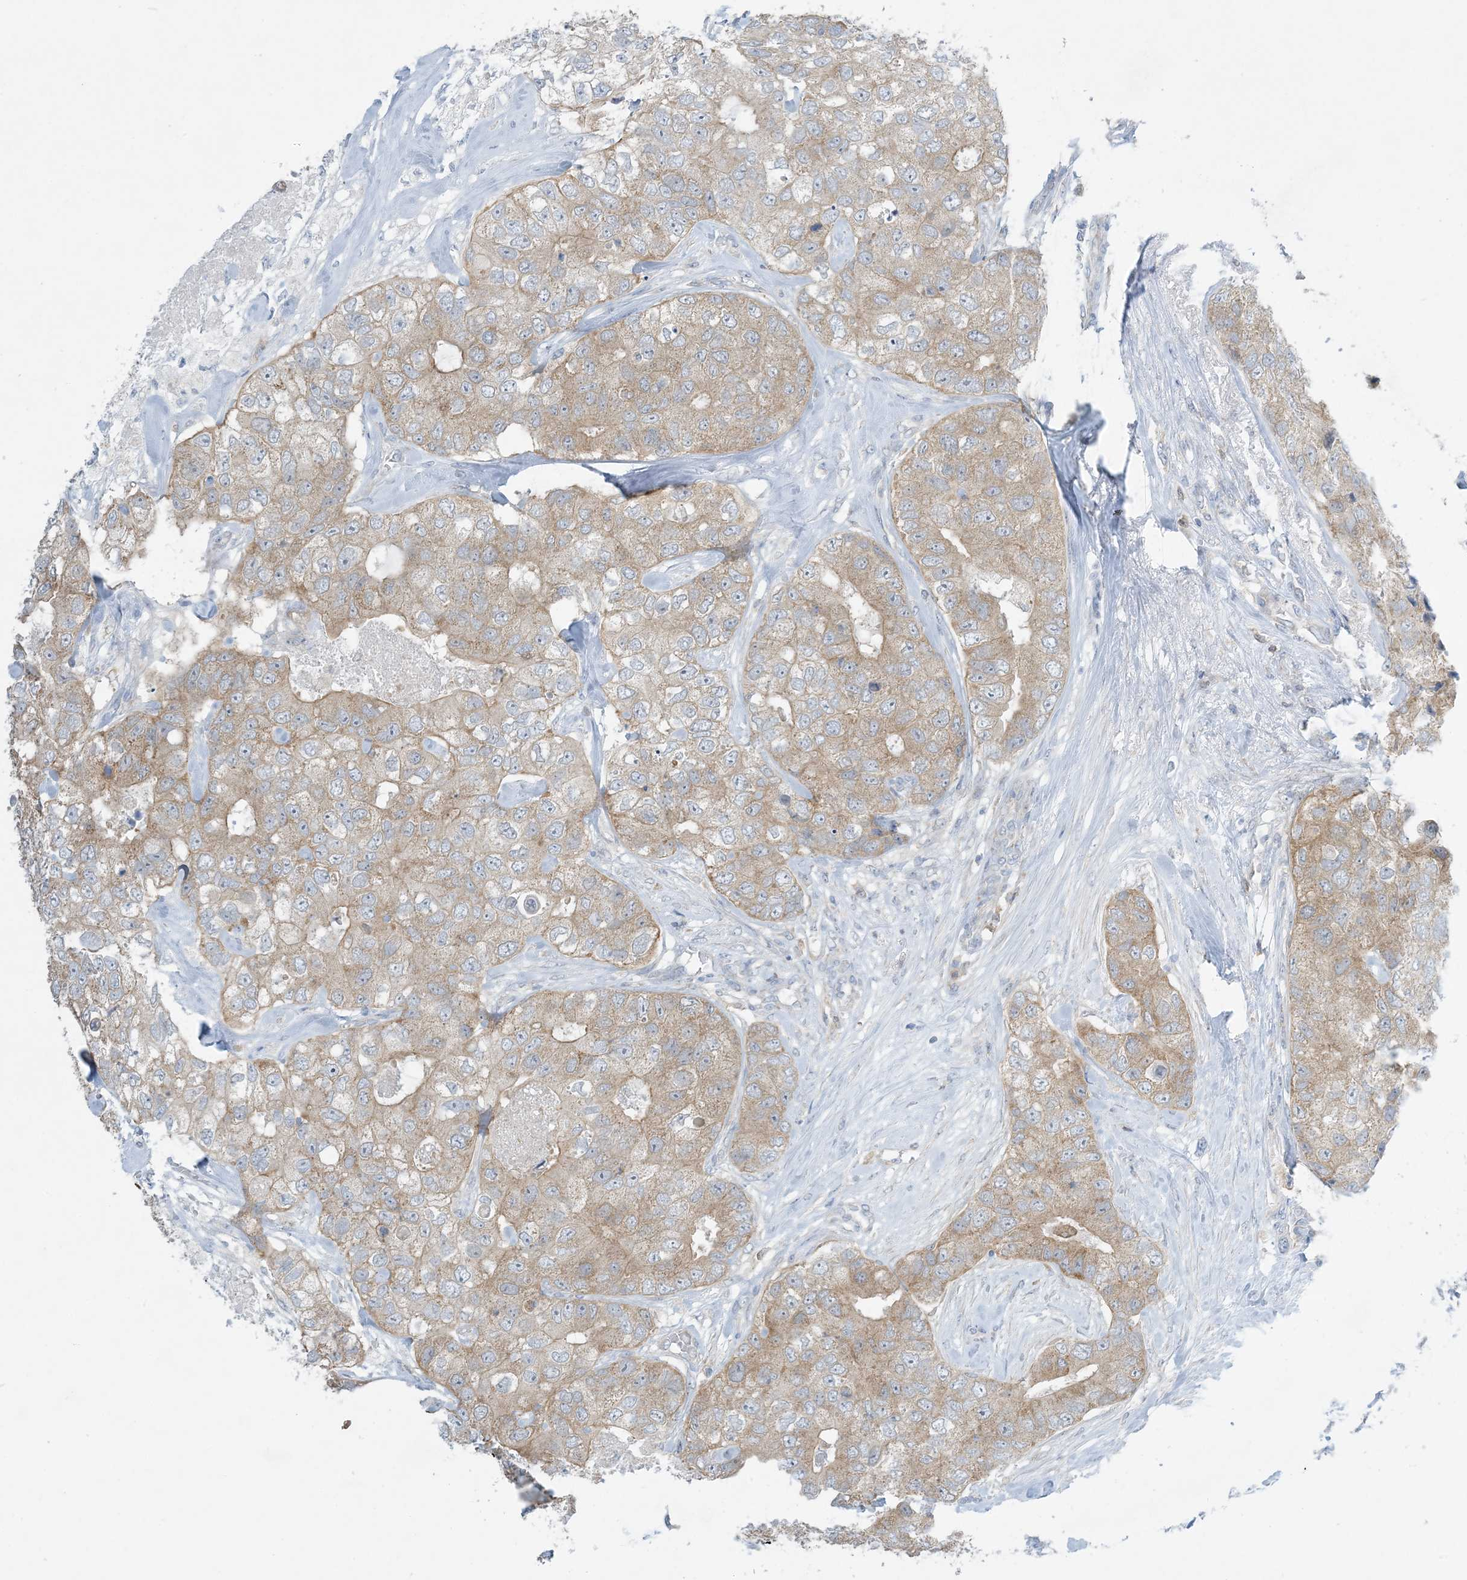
{"staining": {"intensity": "weak", "quantity": ">75%", "location": "cytoplasmic/membranous"}, "tissue": "breast cancer", "cell_type": "Tumor cells", "image_type": "cancer", "snomed": [{"axis": "morphology", "description": "Duct carcinoma"}, {"axis": "topography", "description": "Breast"}], "caption": "IHC (DAB) staining of invasive ductal carcinoma (breast) exhibits weak cytoplasmic/membranous protein positivity in approximately >75% of tumor cells.", "gene": "MRPS18A", "patient": {"sex": "female", "age": 62}}